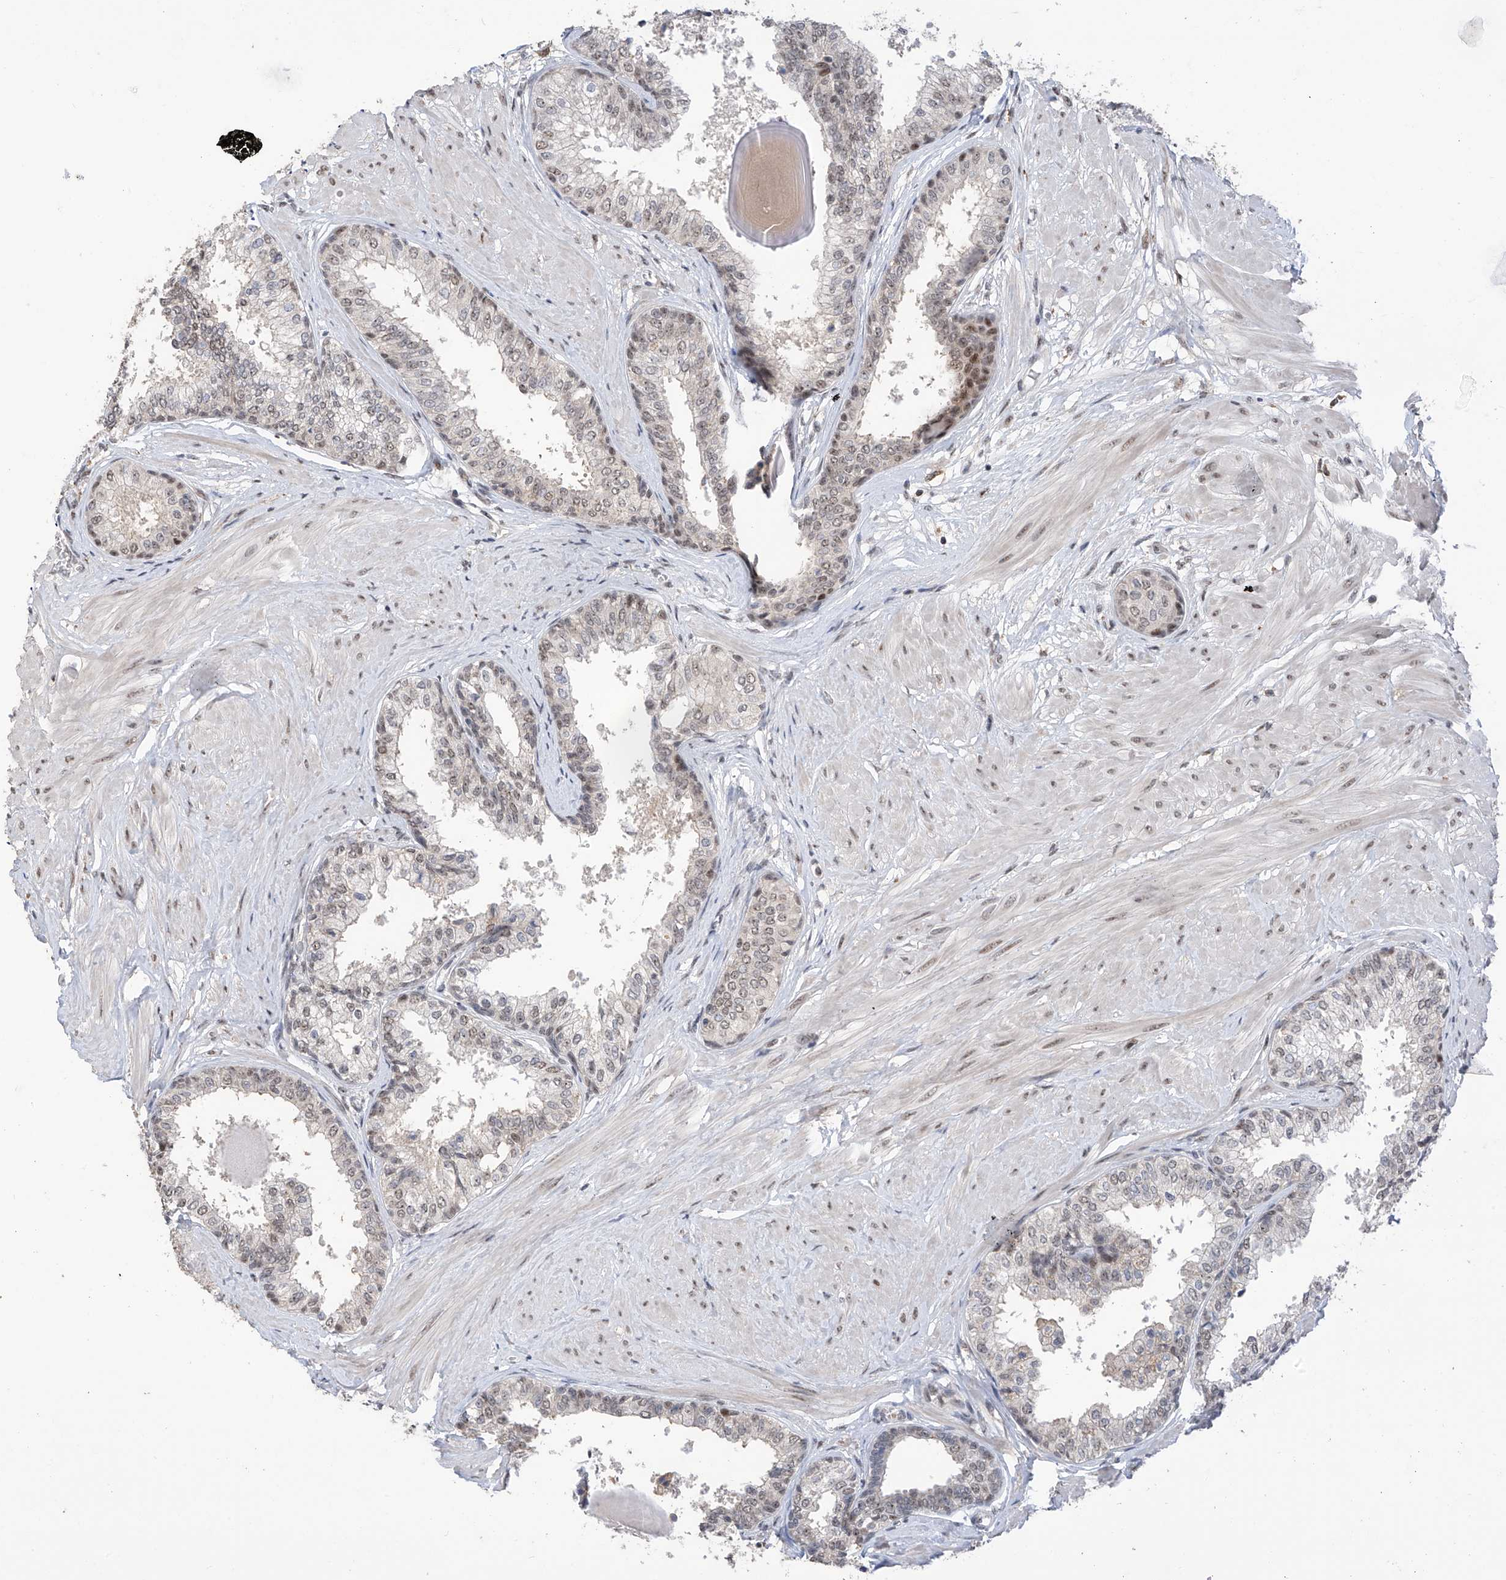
{"staining": {"intensity": "weak", "quantity": "<25%", "location": "nuclear"}, "tissue": "prostate", "cell_type": "Glandular cells", "image_type": "normal", "snomed": [{"axis": "morphology", "description": "Normal tissue, NOS"}, {"axis": "topography", "description": "Prostate"}], "caption": "Glandular cells are negative for brown protein staining in benign prostate.", "gene": "C1orf131", "patient": {"sex": "male", "age": 48}}